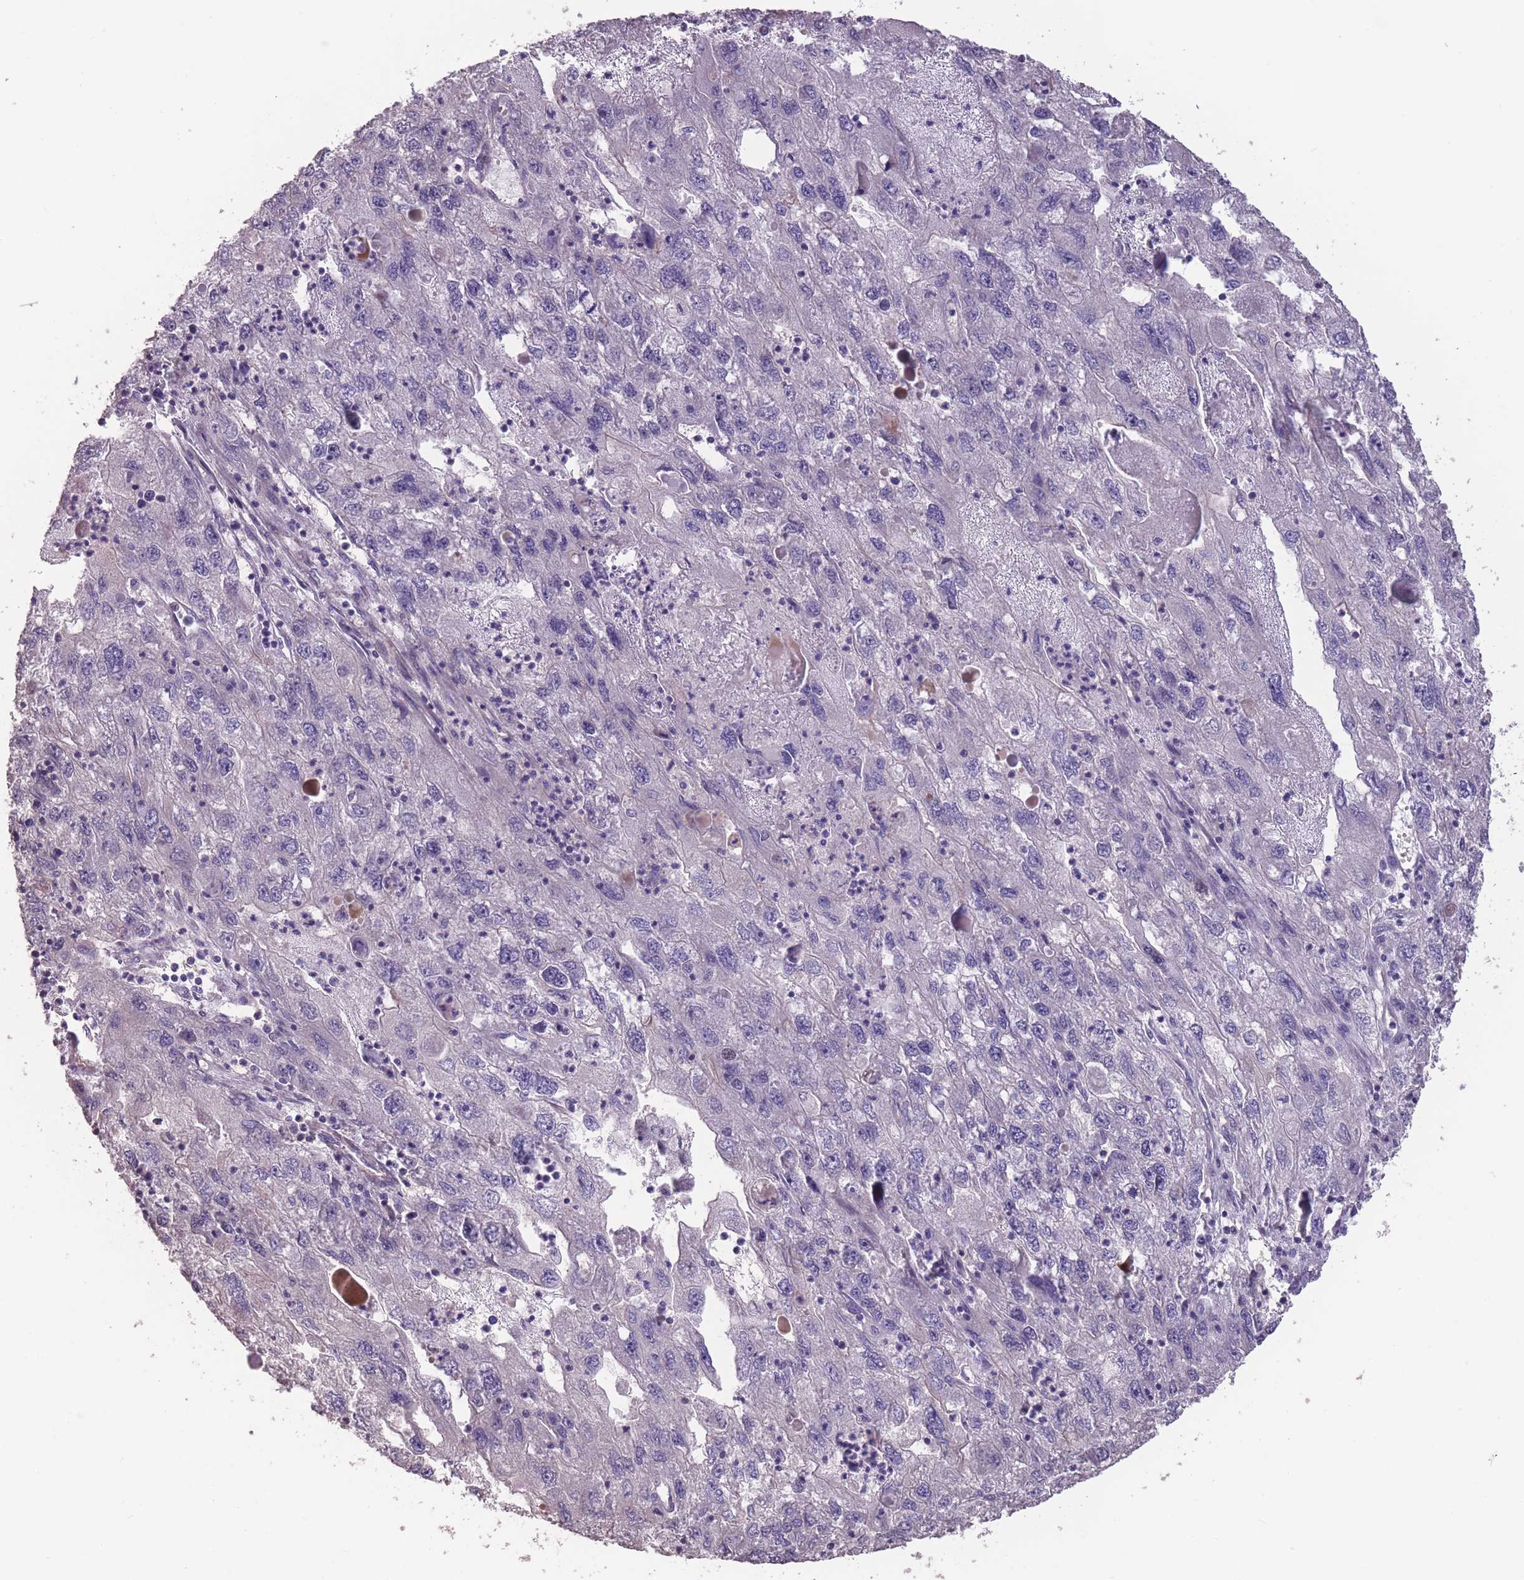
{"staining": {"intensity": "negative", "quantity": "none", "location": "none"}, "tissue": "endometrial cancer", "cell_type": "Tumor cells", "image_type": "cancer", "snomed": [{"axis": "morphology", "description": "Adenocarcinoma, NOS"}, {"axis": "topography", "description": "Endometrium"}], "caption": "This is an immunohistochemistry image of human endometrial cancer. There is no positivity in tumor cells.", "gene": "RSPH10B", "patient": {"sex": "female", "age": 49}}